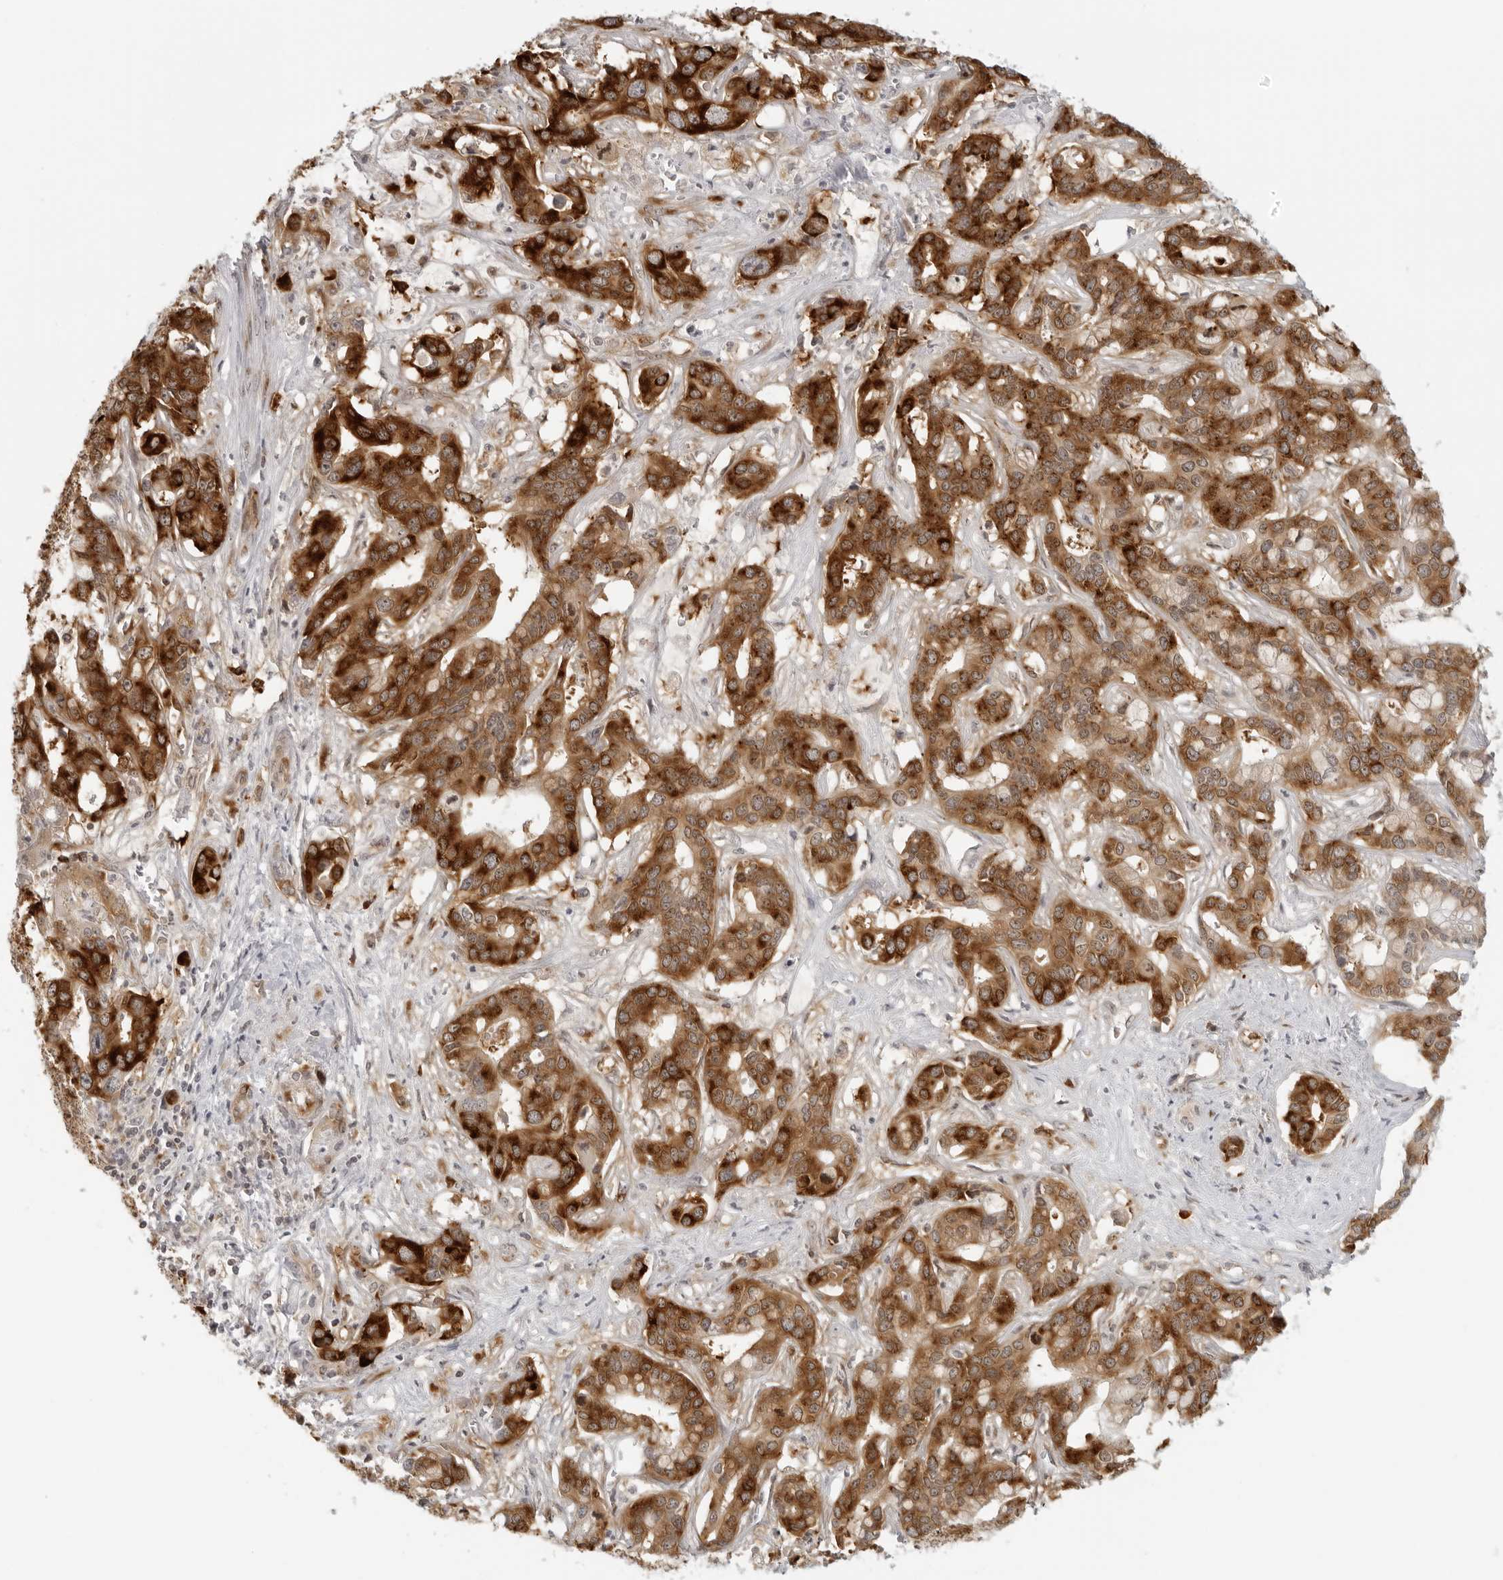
{"staining": {"intensity": "strong", "quantity": ">75%", "location": "cytoplasmic/membranous"}, "tissue": "liver cancer", "cell_type": "Tumor cells", "image_type": "cancer", "snomed": [{"axis": "morphology", "description": "Cholangiocarcinoma"}, {"axis": "topography", "description": "Liver"}], "caption": "DAB (3,3'-diaminobenzidine) immunohistochemical staining of liver cancer exhibits strong cytoplasmic/membranous protein positivity in approximately >75% of tumor cells.", "gene": "EIF4G1", "patient": {"sex": "female", "age": 65}}